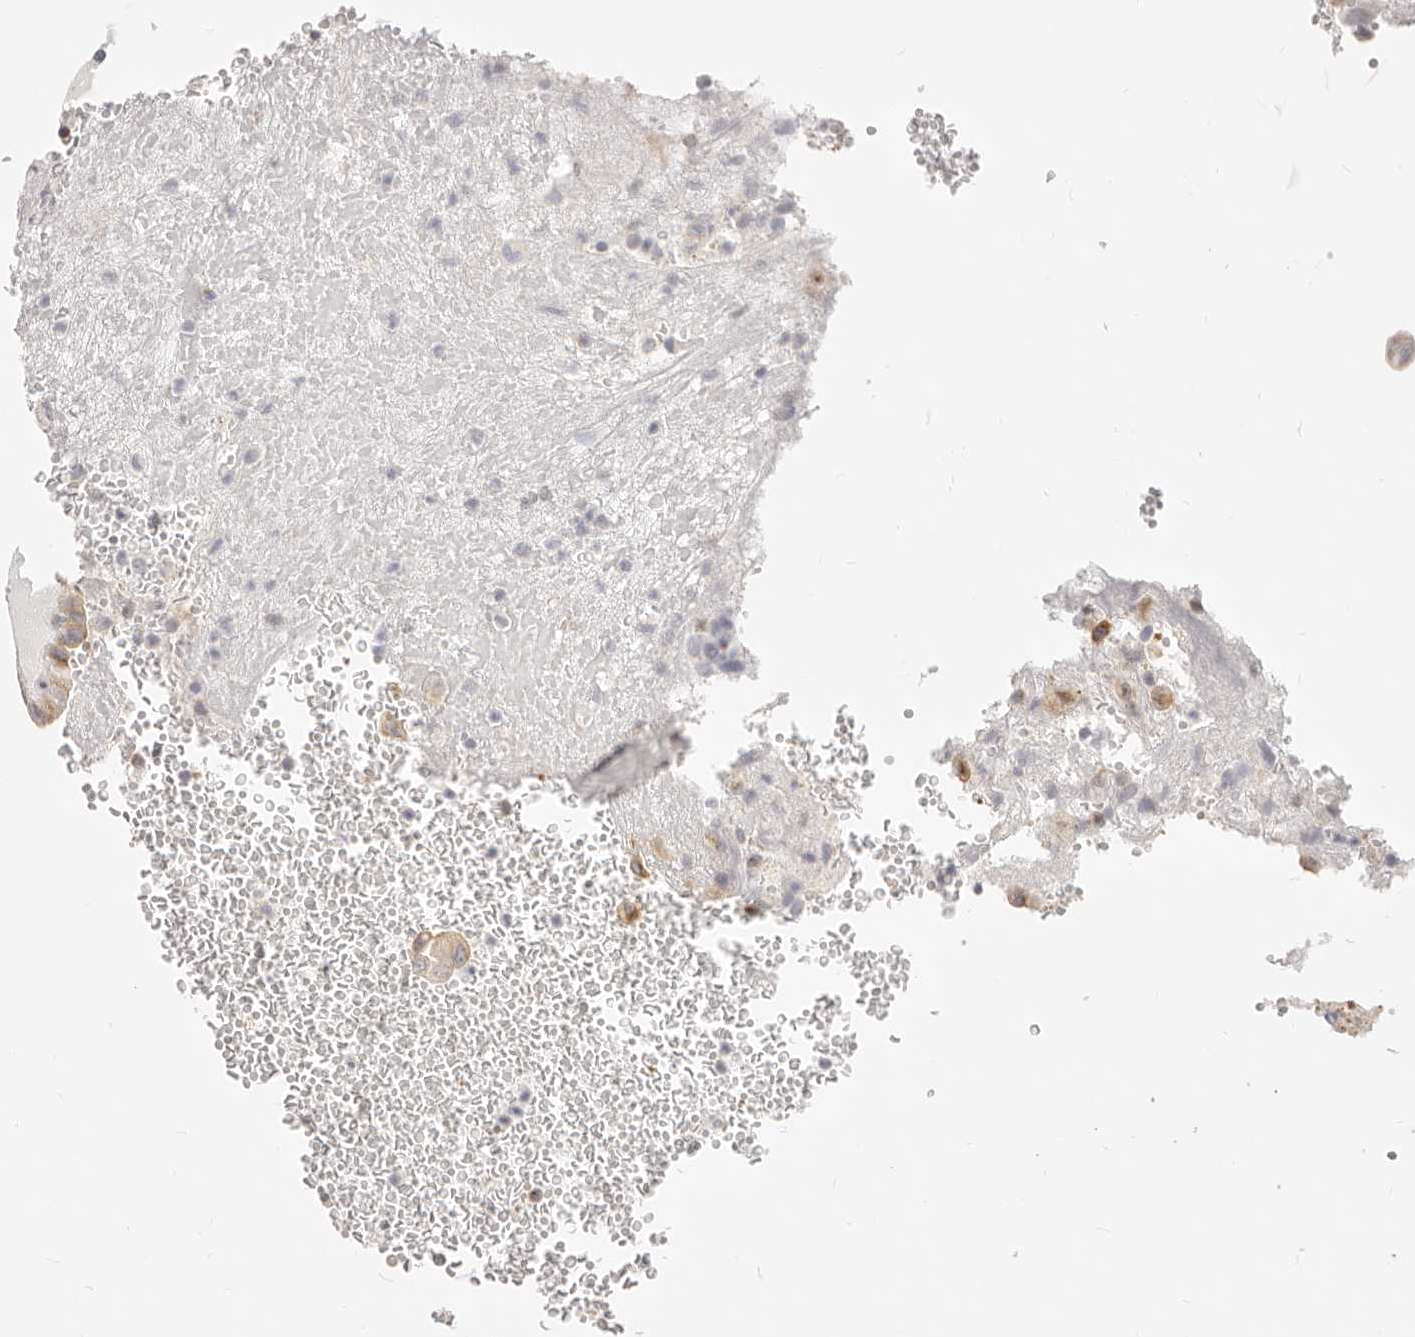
{"staining": {"intensity": "weak", "quantity": "<25%", "location": "cytoplasmic/membranous"}, "tissue": "thyroid cancer", "cell_type": "Tumor cells", "image_type": "cancer", "snomed": [{"axis": "morphology", "description": "Papillary adenocarcinoma, NOS"}, {"axis": "topography", "description": "Thyroid gland"}], "caption": "The histopathology image shows no staining of tumor cells in thyroid papillary adenocarcinoma. The staining was performed using DAB to visualize the protein expression in brown, while the nuclei were stained in blue with hematoxylin (Magnification: 20x).", "gene": "DTNBP1", "patient": {"sex": "male", "age": 77}}